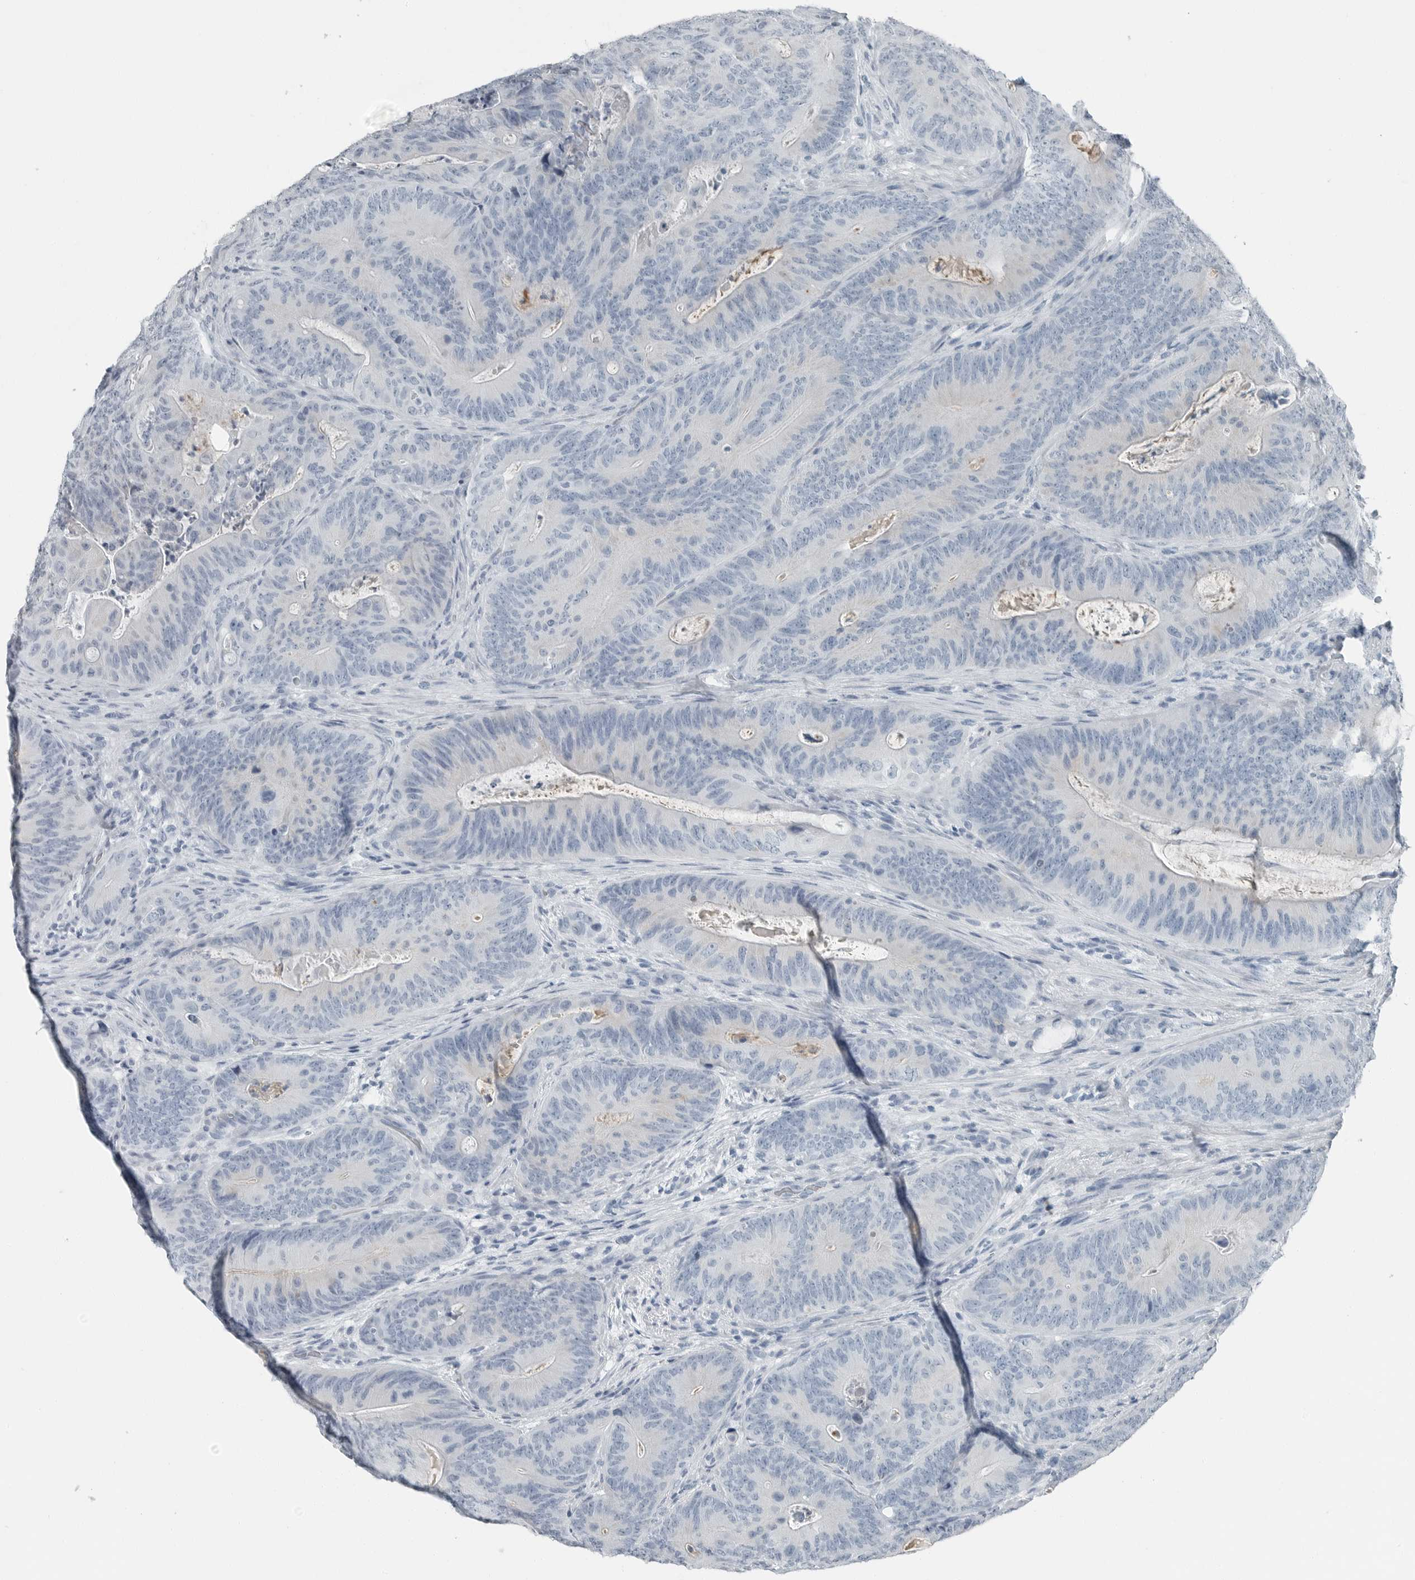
{"staining": {"intensity": "negative", "quantity": "none", "location": "none"}, "tissue": "colorectal cancer", "cell_type": "Tumor cells", "image_type": "cancer", "snomed": [{"axis": "morphology", "description": "Normal tissue, NOS"}, {"axis": "topography", "description": "Colon"}], "caption": "Colorectal cancer stained for a protein using immunohistochemistry (IHC) demonstrates no expression tumor cells.", "gene": "ZPBP2", "patient": {"sex": "female", "age": 82}}